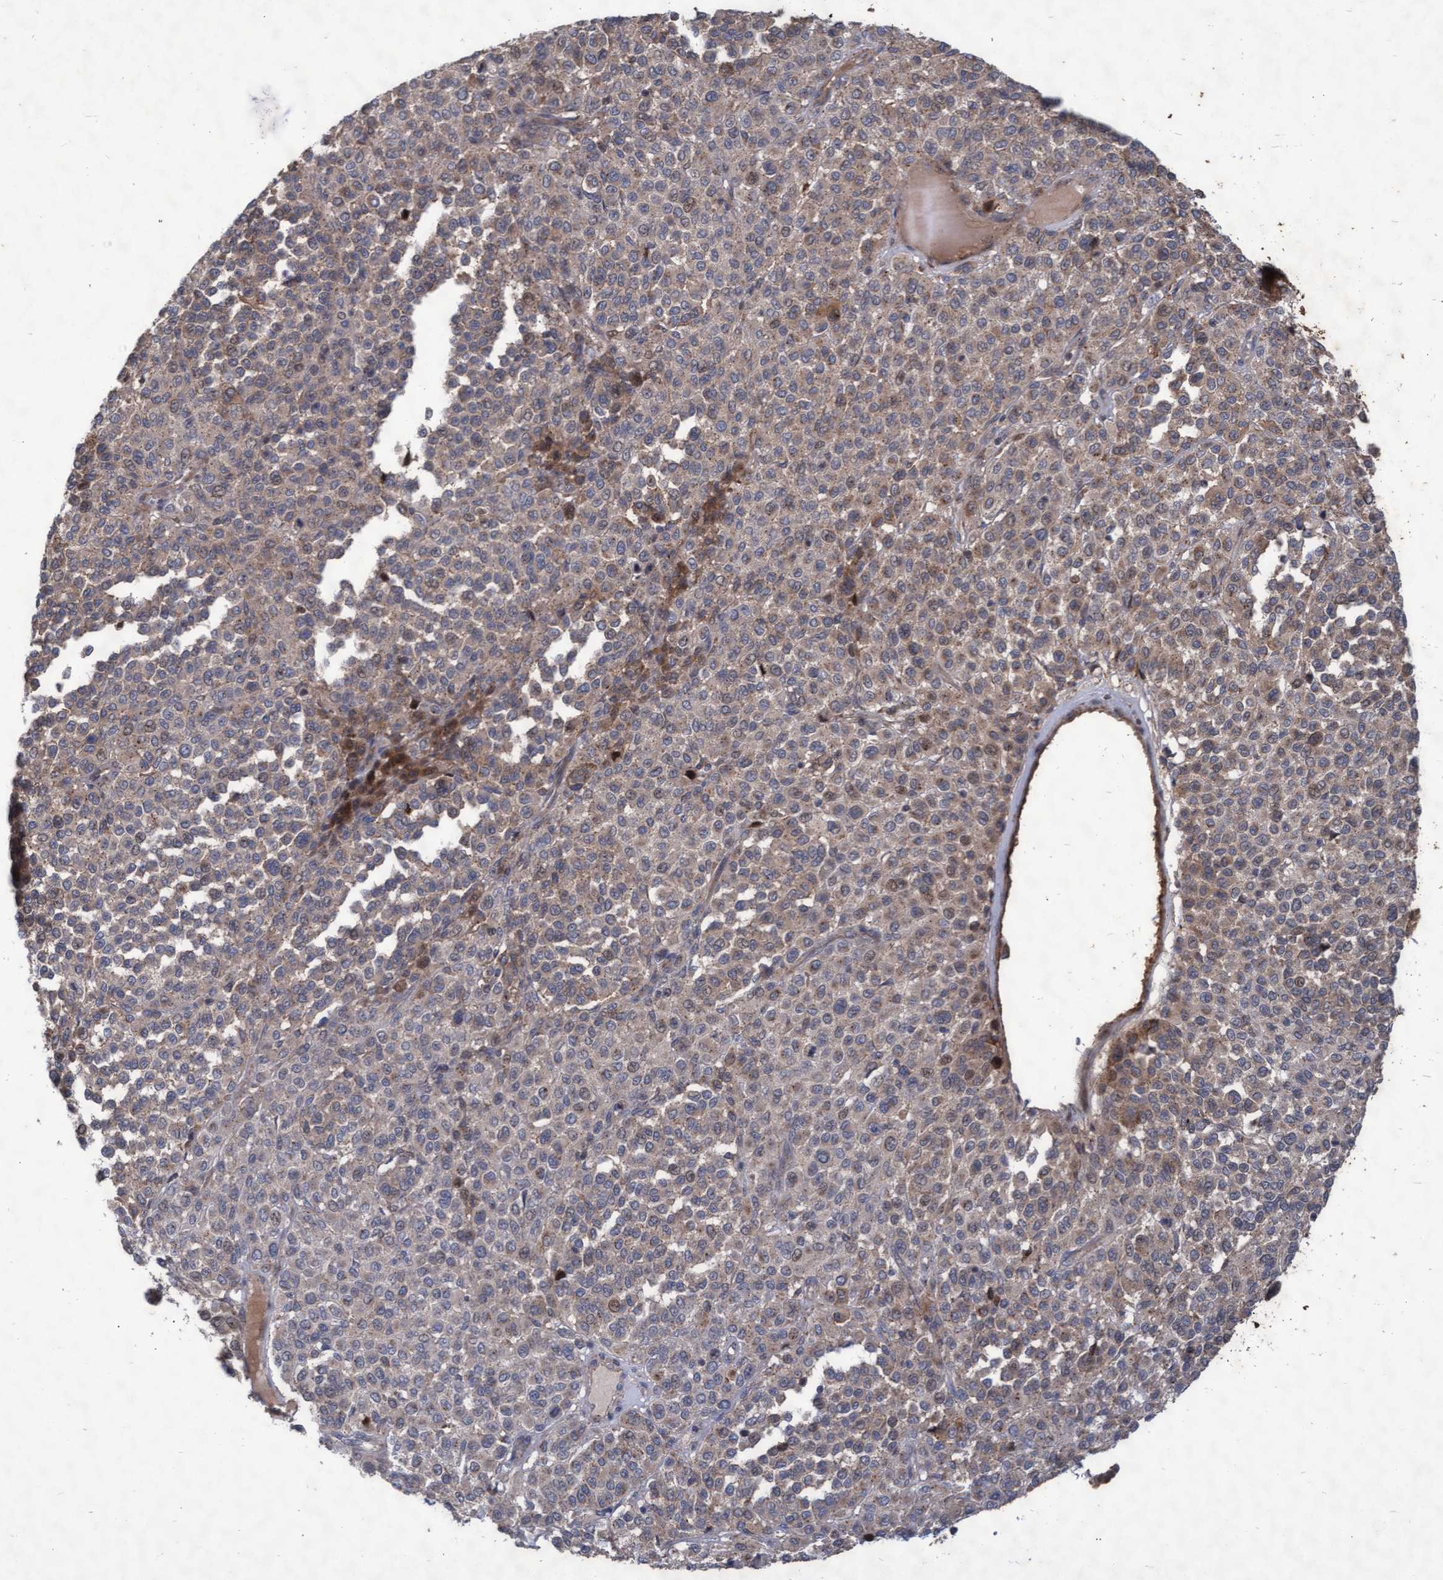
{"staining": {"intensity": "weak", "quantity": ">75%", "location": "cytoplasmic/membranous"}, "tissue": "melanoma", "cell_type": "Tumor cells", "image_type": "cancer", "snomed": [{"axis": "morphology", "description": "Malignant melanoma, Metastatic site"}, {"axis": "topography", "description": "Pancreas"}], "caption": "Melanoma tissue exhibits weak cytoplasmic/membranous positivity in about >75% of tumor cells", "gene": "ABCF2", "patient": {"sex": "female", "age": 30}}